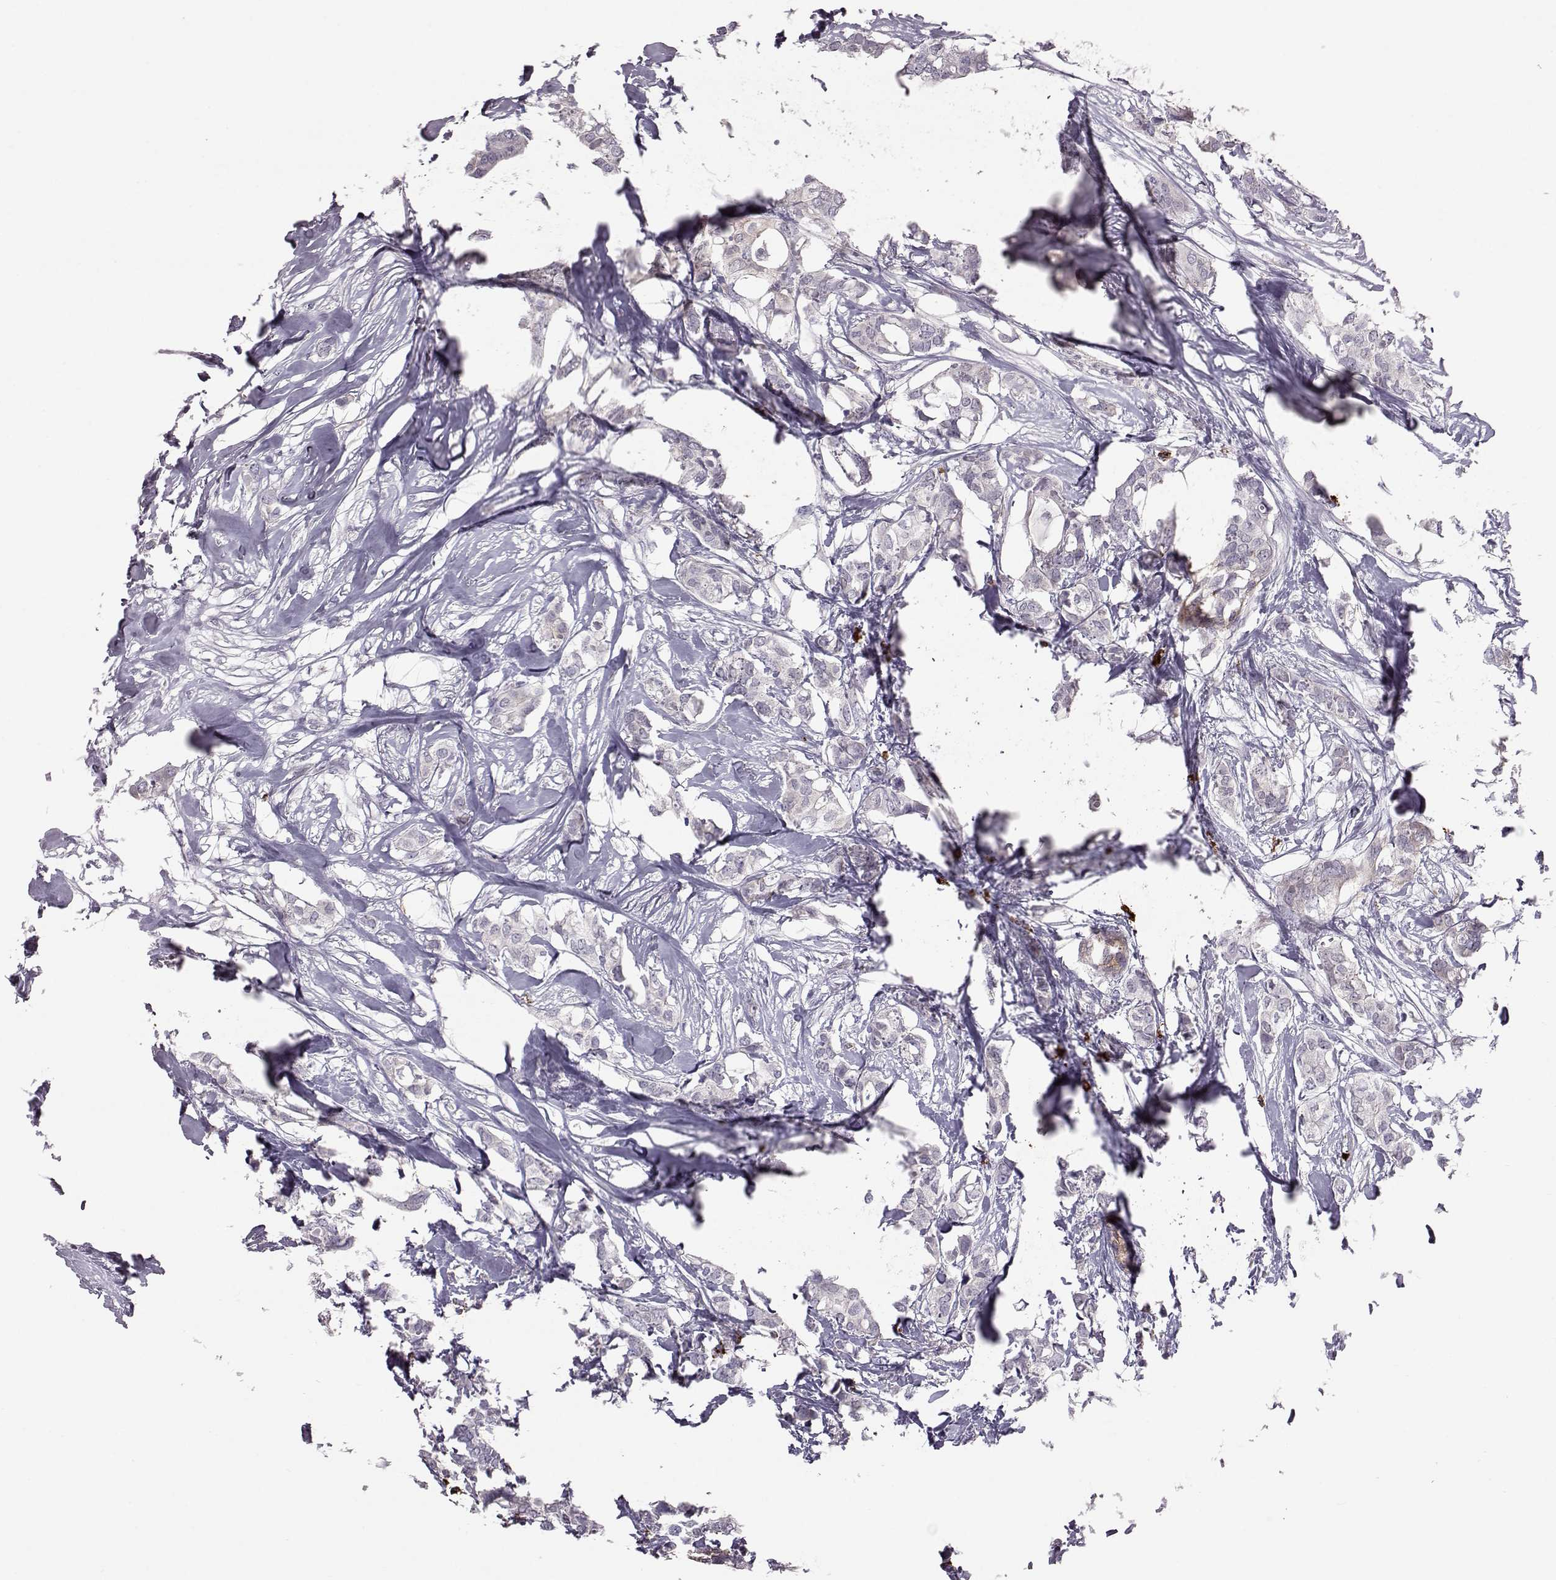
{"staining": {"intensity": "negative", "quantity": "none", "location": "none"}, "tissue": "breast cancer", "cell_type": "Tumor cells", "image_type": "cancer", "snomed": [{"axis": "morphology", "description": "Duct carcinoma"}, {"axis": "topography", "description": "Breast"}], "caption": "DAB (3,3'-diaminobenzidine) immunohistochemical staining of human breast cancer demonstrates no significant staining in tumor cells.", "gene": "ADGRG5", "patient": {"sex": "female", "age": 62}}